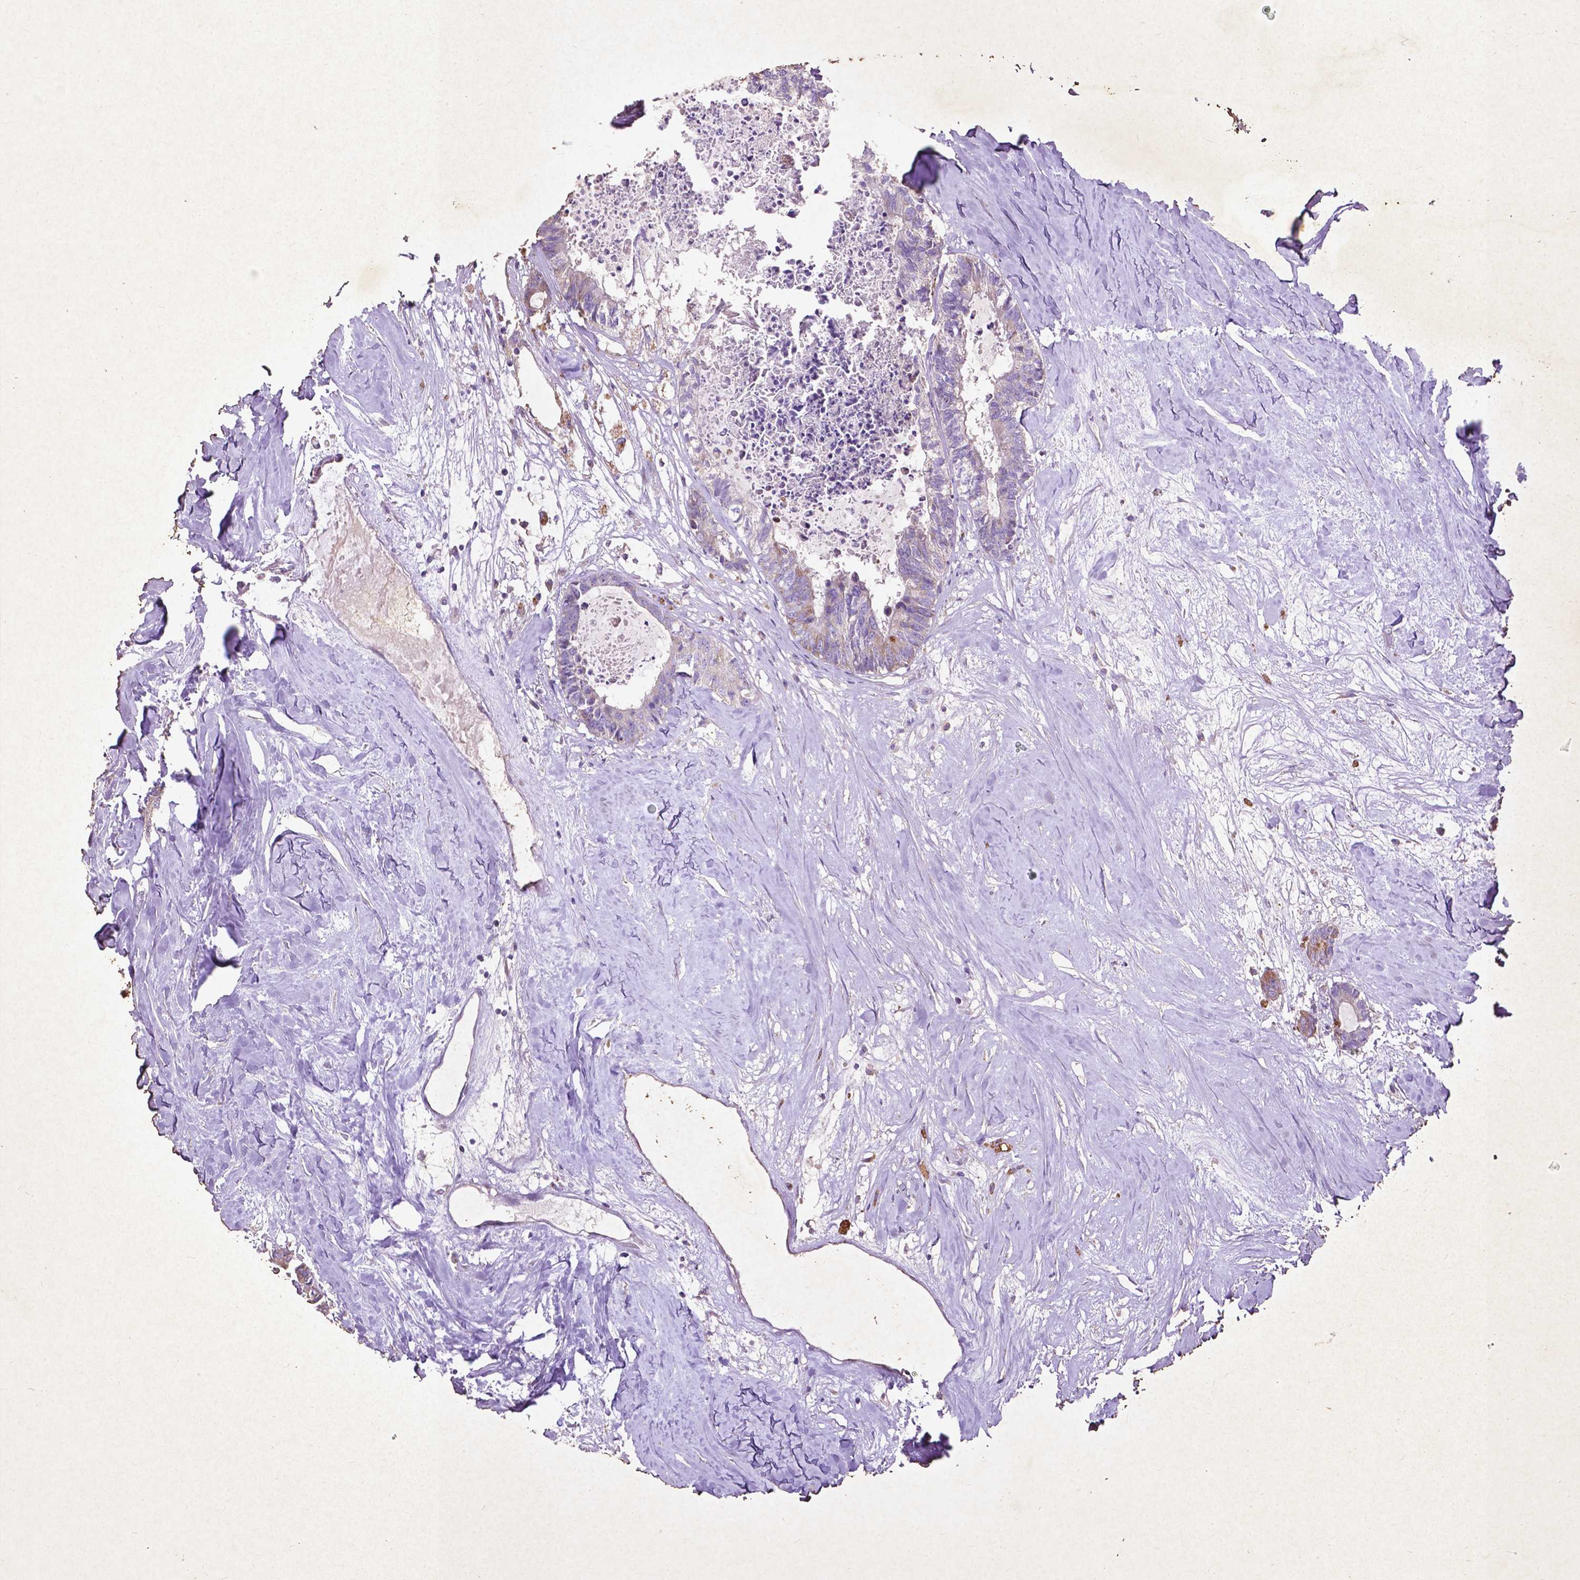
{"staining": {"intensity": "moderate", "quantity": "25%-75%", "location": "cytoplasmic/membranous"}, "tissue": "colorectal cancer", "cell_type": "Tumor cells", "image_type": "cancer", "snomed": [{"axis": "morphology", "description": "Adenocarcinoma, NOS"}, {"axis": "topography", "description": "Colon"}, {"axis": "topography", "description": "Rectum"}], "caption": "Protein staining shows moderate cytoplasmic/membranous positivity in approximately 25%-75% of tumor cells in colorectal adenocarcinoma. (DAB IHC, brown staining for protein, blue staining for nuclei).", "gene": "THEGL", "patient": {"sex": "male", "age": 57}}